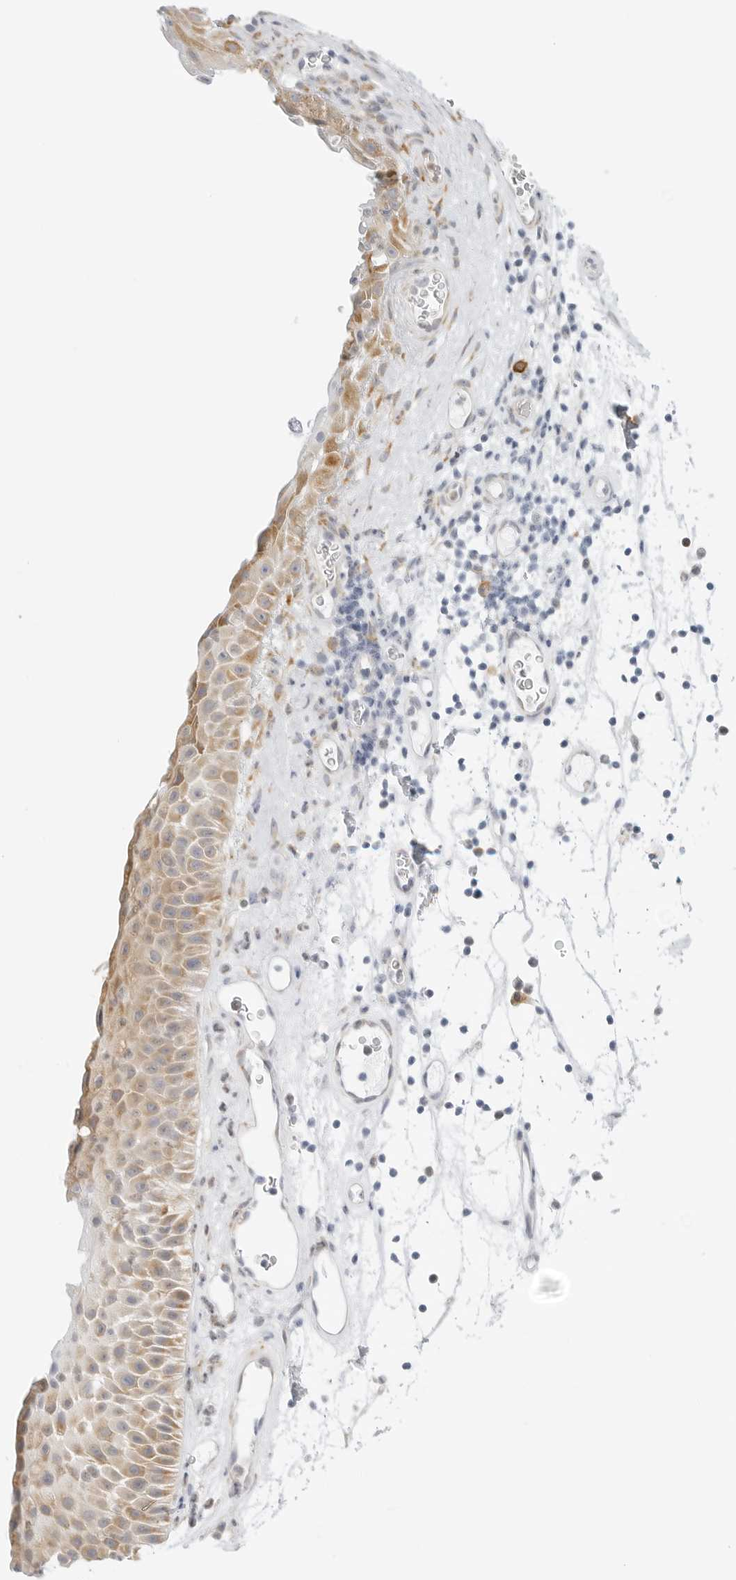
{"staining": {"intensity": "weak", "quantity": "25%-75%", "location": "cytoplasmic/membranous"}, "tissue": "nasopharynx", "cell_type": "Respiratory epithelial cells", "image_type": "normal", "snomed": [{"axis": "morphology", "description": "Normal tissue, NOS"}, {"axis": "topography", "description": "Nasopharynx"}], "caption": "Human nasopharynx stained with a brown dye demonstrates weak cytoplasmic/membranous positive staining in approximately 25%-75% of respiratory epithelial cells.", "gene": "THEM4", "patient": {"sex": "male", "age": 64}}